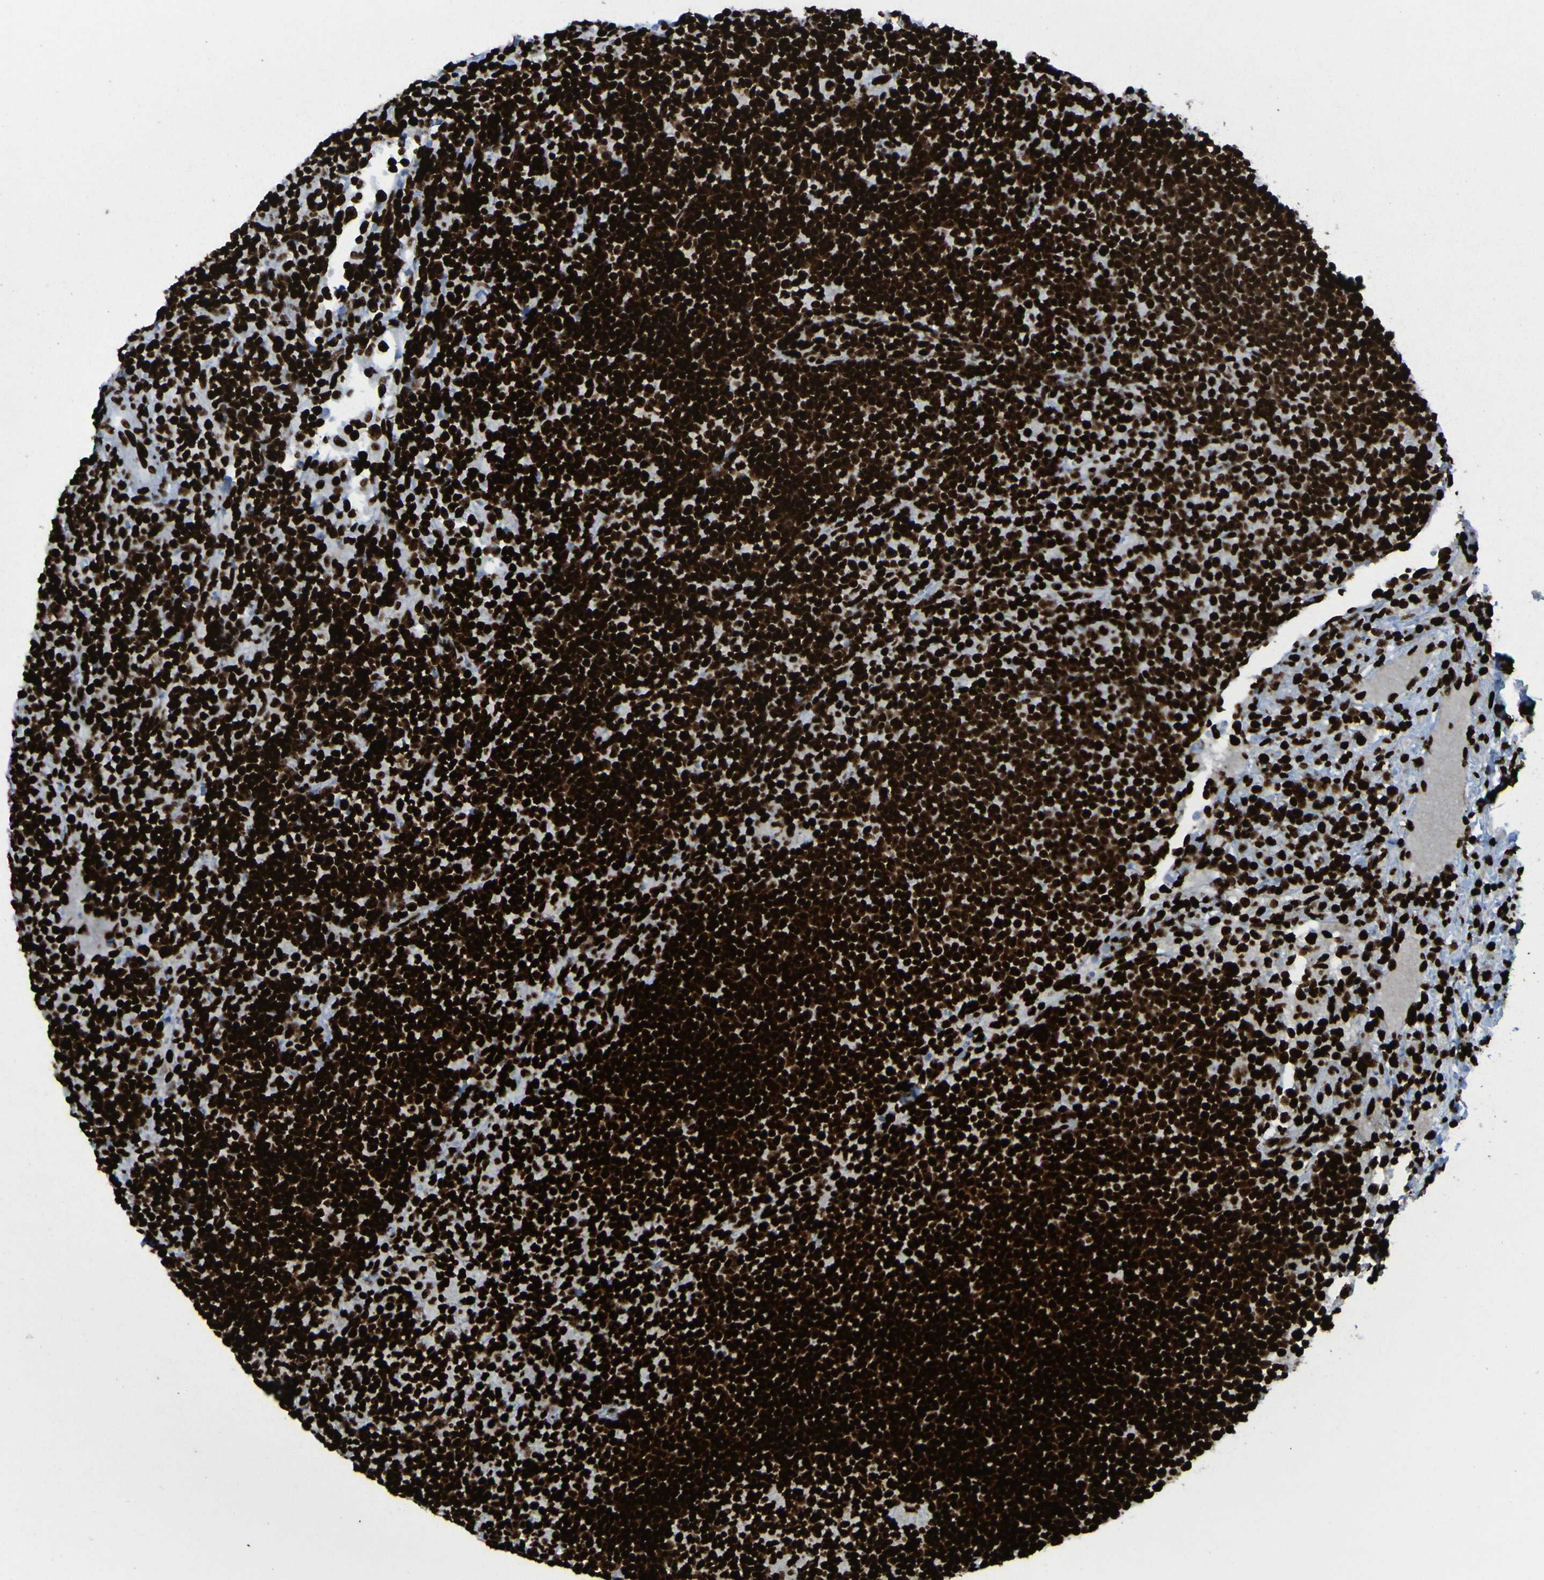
{"staining": {"intensity": "strong", "quantity": ">75%", "location": "nuclear"}, "tissue": "lymph node", "cell_type": "Germinal center cells", "image_type": "normal", "snomed": [{"axis": "morphology", "description": "Normal tissue, NOS"}, {"axis": "topography", "description": "Lymph node"}], "caption": "High-magnification brightfield microscopy of benign lymph node stained with DAB (3,3'-diaminobenzidine) (brown) and counterstained with hematoxylin (blue). germinal center cells exhibit strong nuclear expression is appreciated in approximately>75% of cells. The protein is shown in brown color, while the nuclei are stained blue.", "gene": "NPM1", "patient": {"sex": "female", "age": 53}}